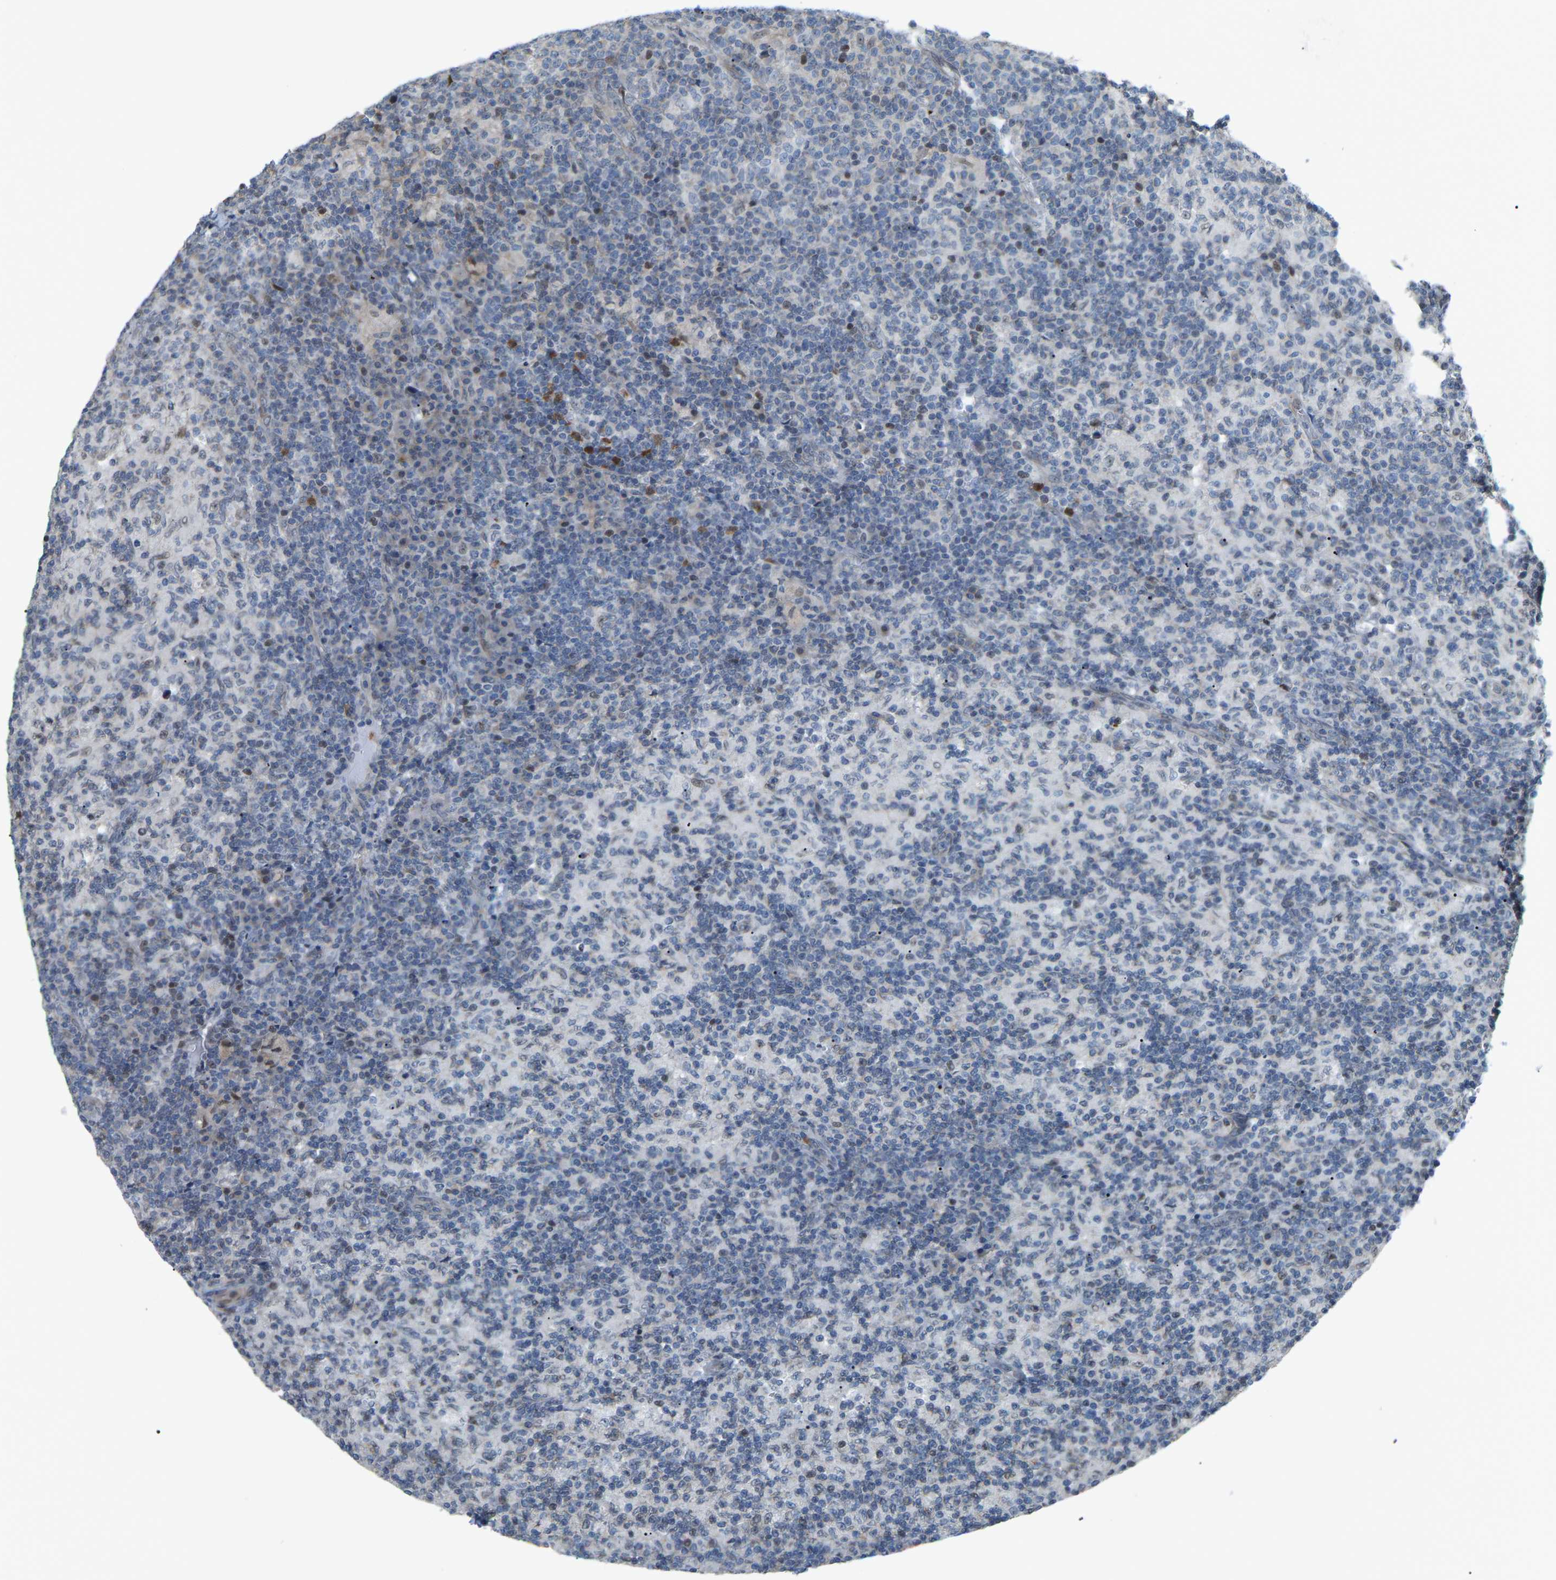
{"staining": {"intensity": "negative", "quantity": "none", "location": "none"}, "tissue": "lymph node", "cell_type": "Germinal center cells", "image_type": "normal", "snomed": [{"axis": "morphology", "description": "Normal tissue, NOS"}, {"axis": "morphology", "description": "Inflammation, NOS"}, {"axis": "topography", "description": "Lymph node"}], "caption": "The immunohistochemistry image has no significant expression in germinal center cells of lymph node. Brightfield microscopy of IHC stained with DAB (brown) and hematoxylin (blue), captured at high magnification.", "gene": "CROT", "patient": {"sex": "male", "age": 55}}